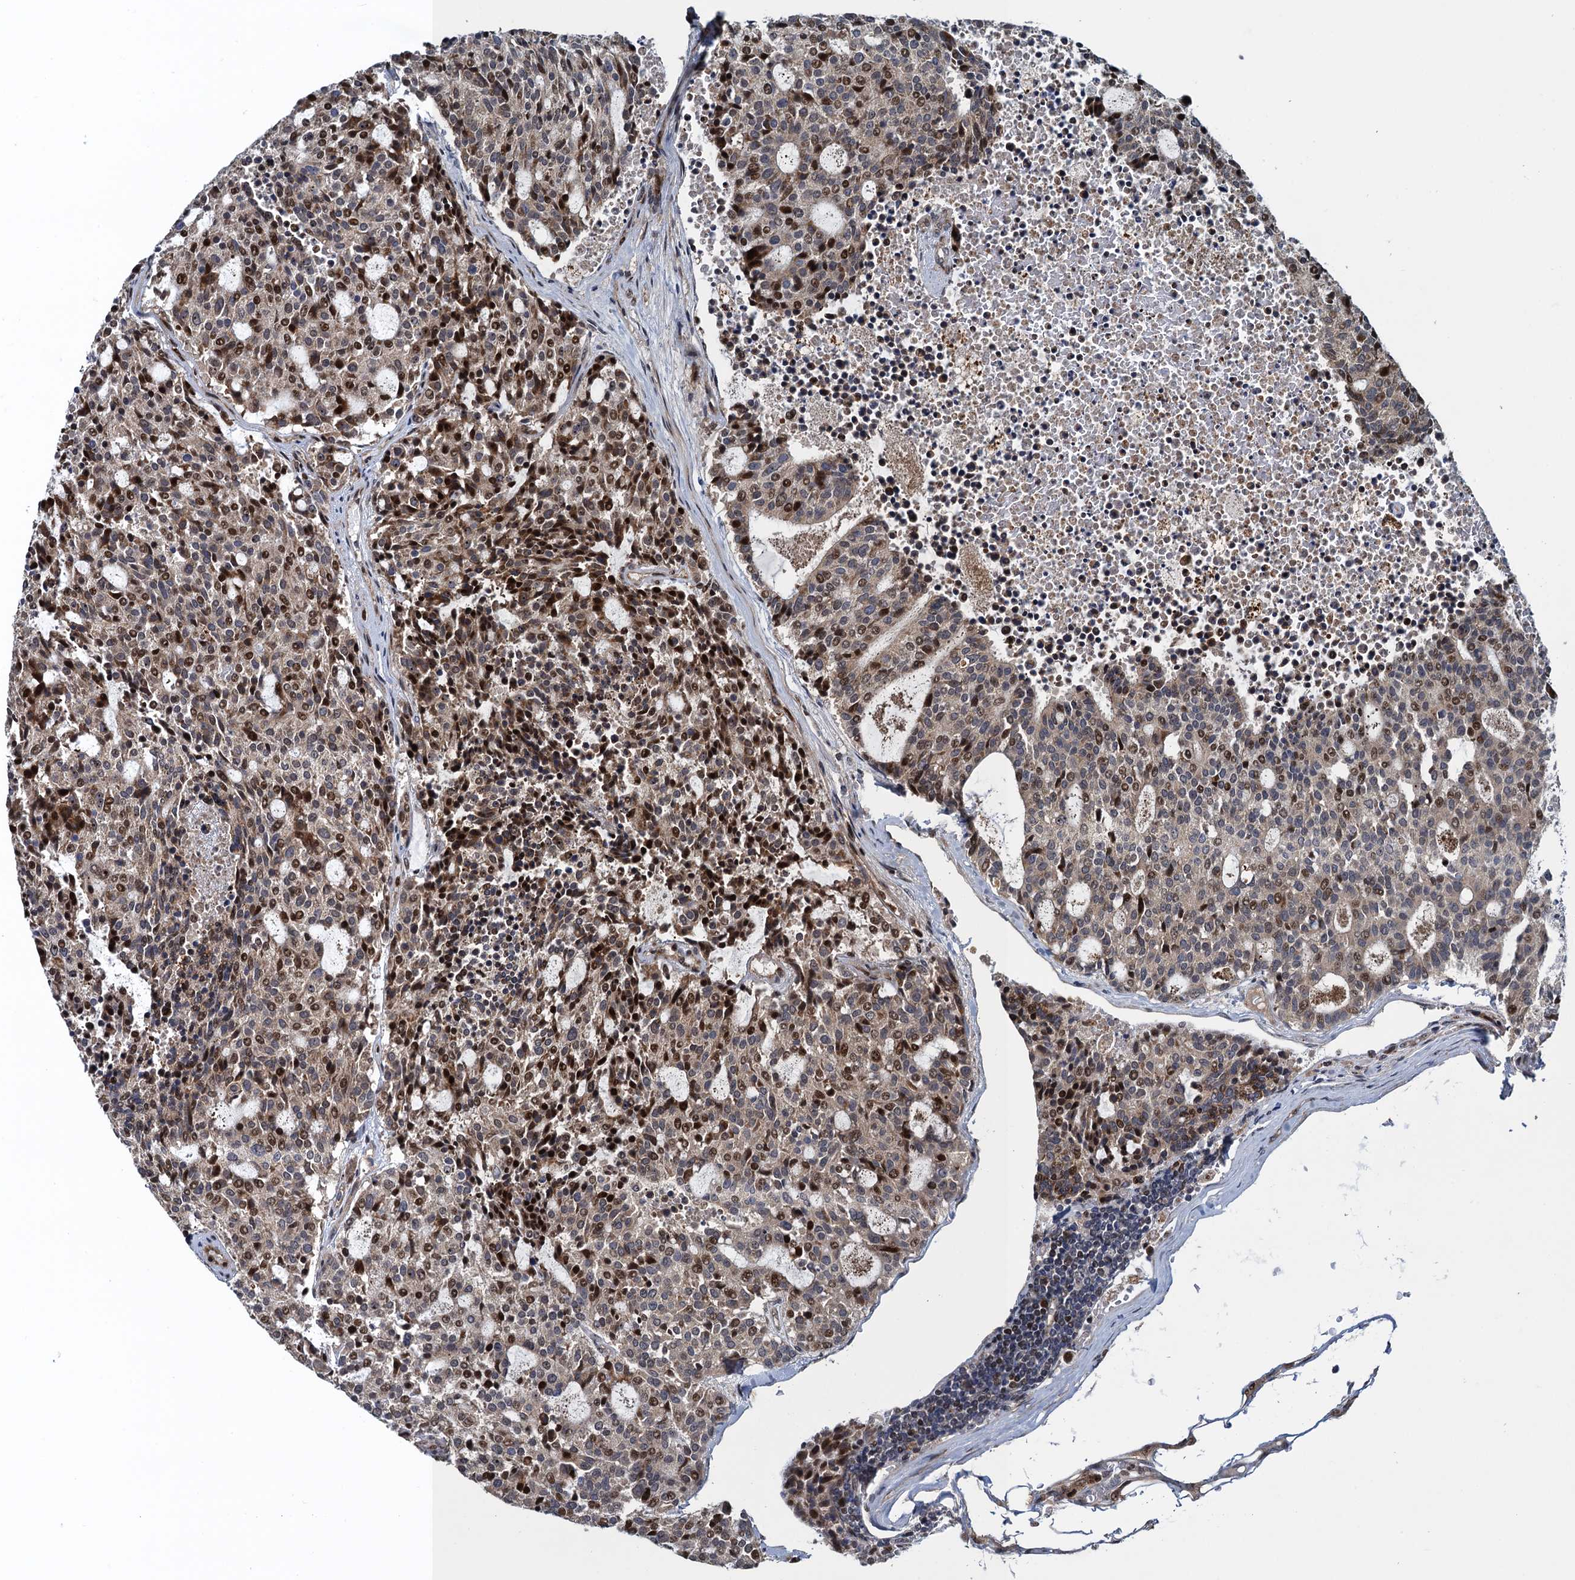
{"staining": {"intensity": "moderate", "quantity": ">75%", "location": "cytoplasmic/membranous,nuclear"}, "tissue": "carcinoid", "cell_type": "Tumor cells", "image_type": "cancer", "snomed": [{"axis": "morphology", "description": "Carcinoid, malignant, NOS"}, {"axis": "topography", "description": "Pancreas"}], "caption": "Tumor cells reveal medium levels of moderate cytoplasmic/membranous and nuclear staining in about >75% of cells in carcinoid.", "gene": "ATOSA", "patient": {"sex": "female", "age": 54}}